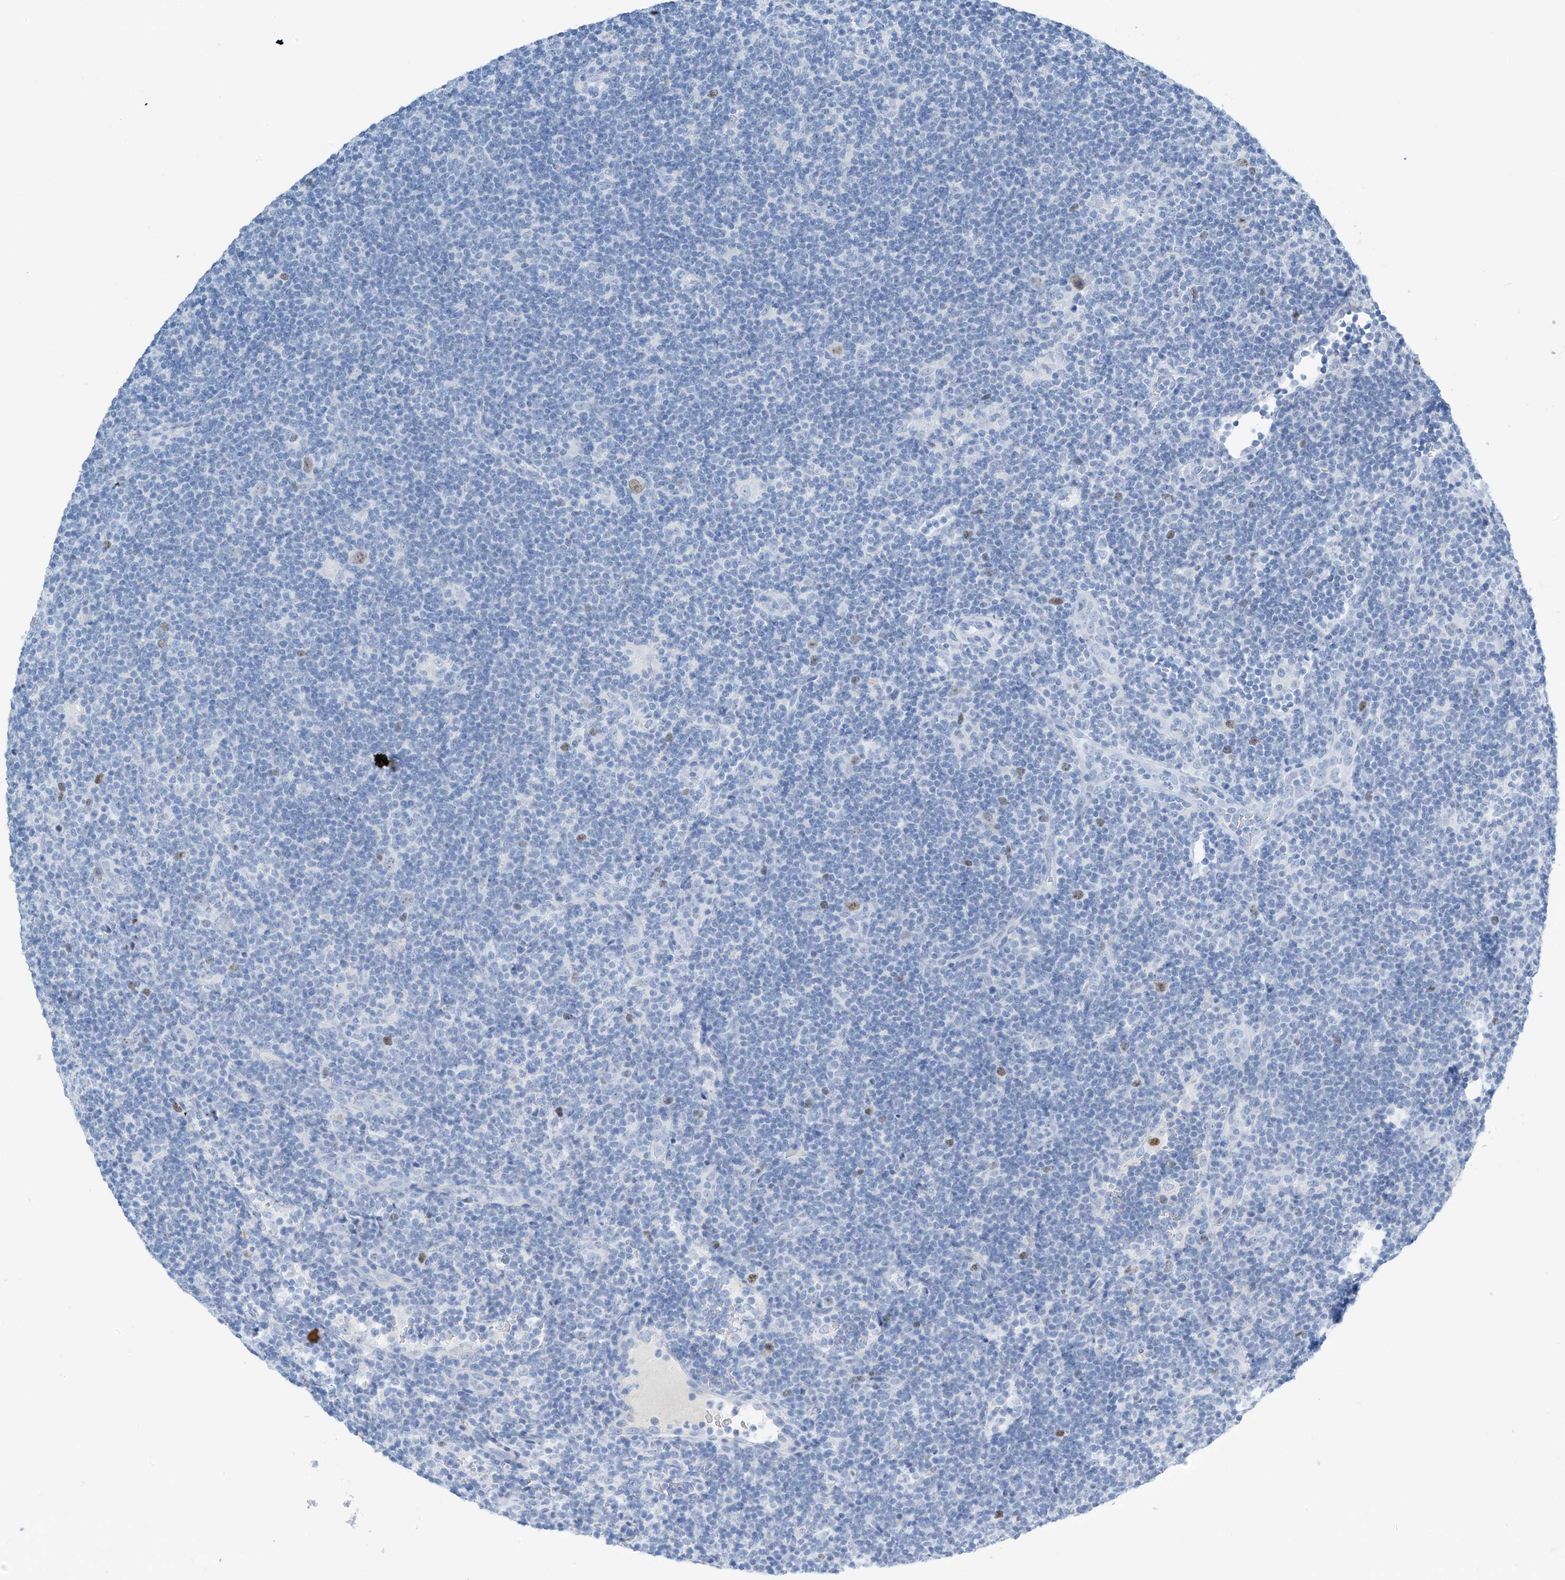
{"staining": {"intensity": "weak", "quantity": "25%-75%", "location": "nuclear"}, "tissue": "lymphoma", "cell_type": "Tumor cells", "image_type": "cancer", "snomed": [{"axis": "morphology", "description": "Hodgkin's disease, NOS"}, {"axis": "topography", "description": "Lymph node"}], "caption": "An image of human lymphoma stained for a protein shows weak nuclear brown staining in tumor cells. Ihc stains the protein of interest in brown and the nuclei are stained blue.", "gene": "SGO2", "patient": {"sex": "female", "age": 57}}